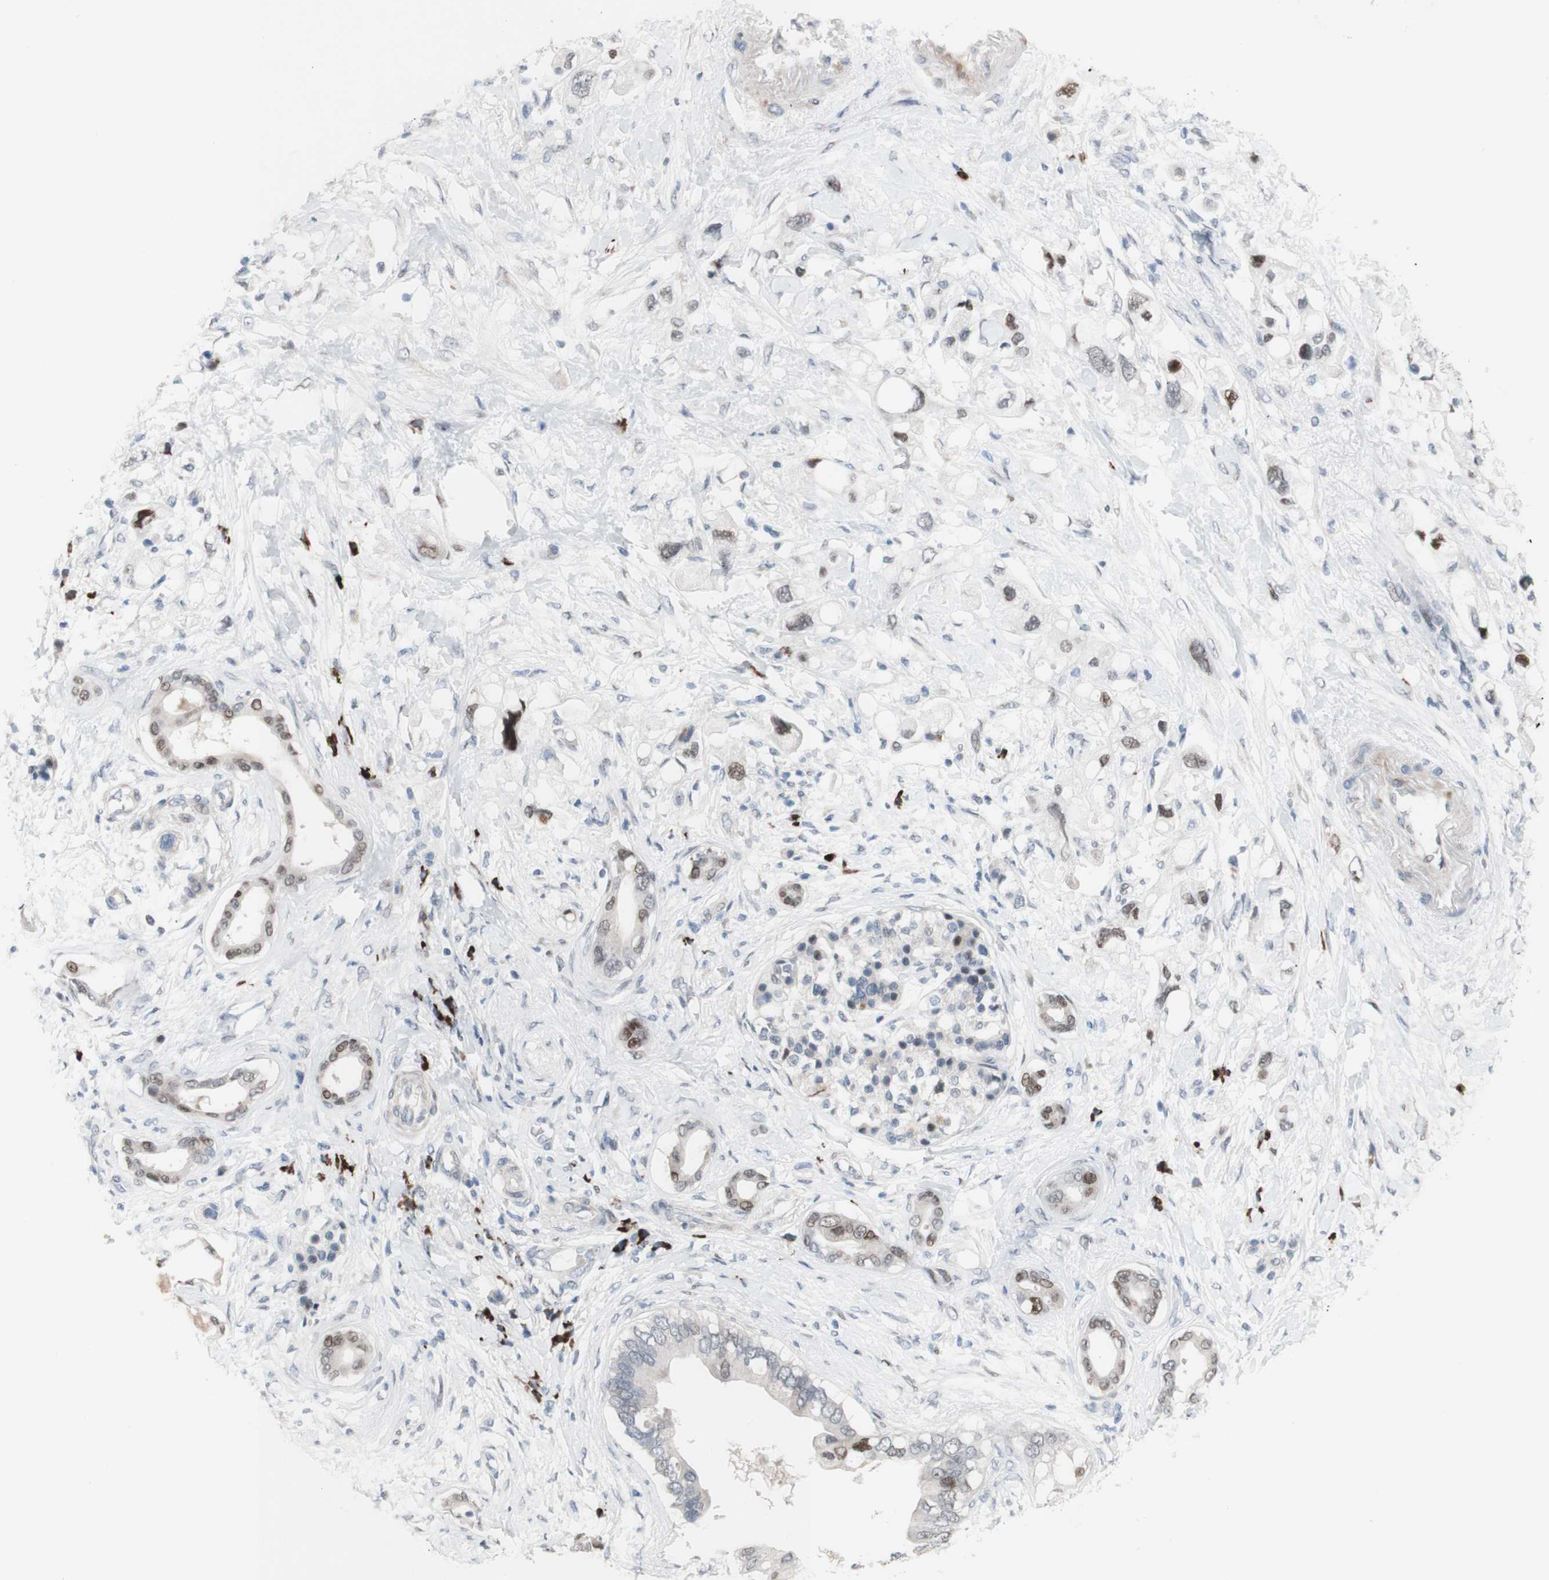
{"staining": {"intensity": "weak", "quantity": "<25%", "location": "cytoplasmic/membranous,nuclear"}, "tissue": "pancreatic cancer", "cell_type": "Tumor cells", "image_type": "cancer", "snomed": [{"axis": "morphology", "description": "Adenocarcinoma, NOS"}, {"axis": "topography", "description": "Pancreas"}], "caption": "Photomicrograph shows no significant protein expression in tumor cells of pancreatic cancer (adenocarcinoma). (DAB IHC visualized using brightfield microscopy, high magnification).", "gene": "PHTF2", "patient": {"sex": "female", "age": 56}}